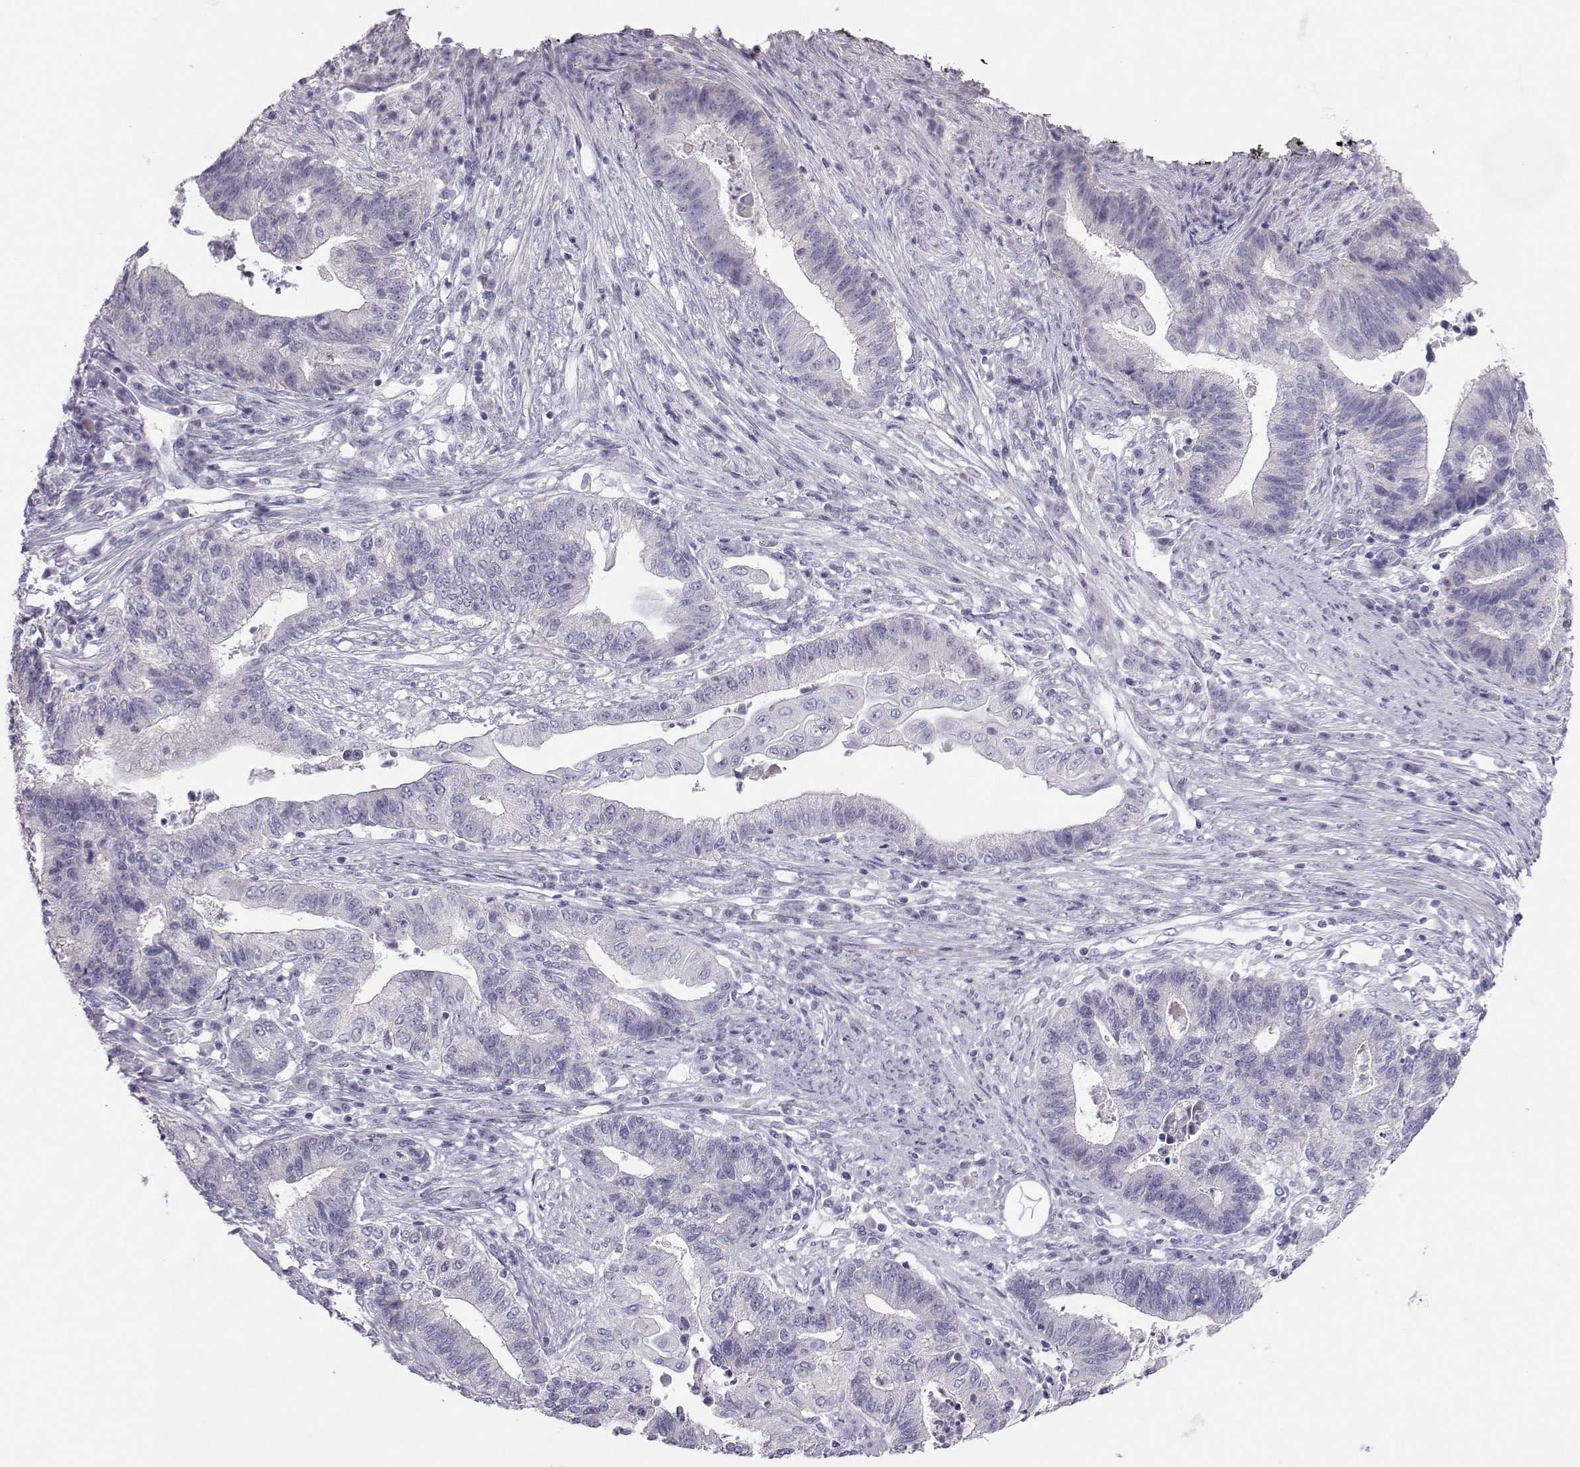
{"staining": {"intensity": "negative", "quantity": "none", "location": "none"}, "tissue": "endometrial cancer", "cell_type": "Tumor cells", "image_type": "cancer", "snomed": [{"axis": "morphology", "description": "Adenocarcinoma, NOS"}, {"axis": "topography", "description": "Uterus"}, {"axis": "topography", "description": "Endometrium"}], "caption": "Human endometrial adenocarcinoma stained for a protein using immunohistochemistry (IHC) demonstrates no staining in tumor cells.", "gene": "TRPM7", "patient": {"sex": "female", "age": 54}}